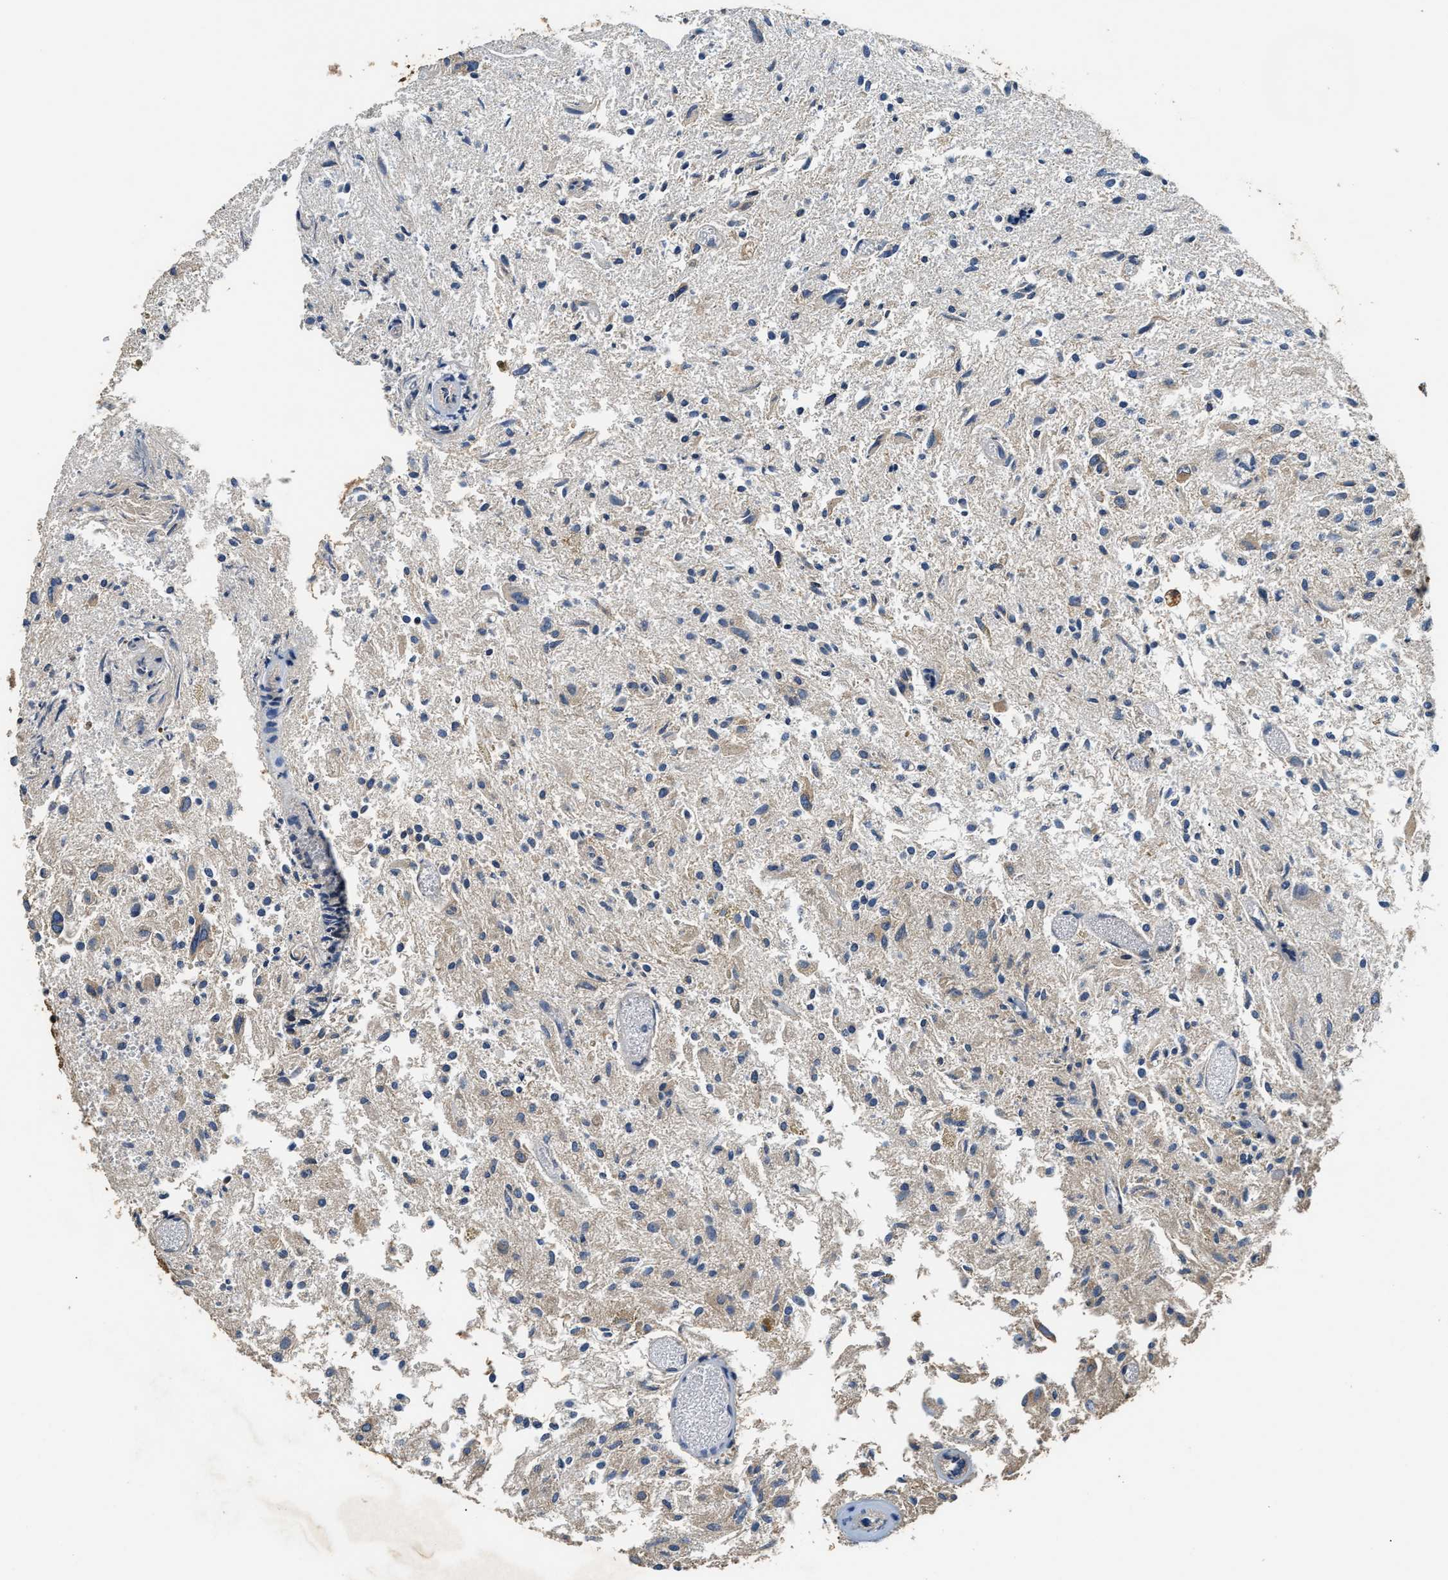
{"staining": {"intensity": "negative", "quantity": "none", "location": "none"}, "tissue": "glioma", "cell_type": "Tumor cells", "image_type": "cancer", "snomed": [{"axis": "morphology", "description": "Glioma, malignant, High grade"}, {"axis": "topography", "description": "Brain"}], "caption": "An image of human malignant glioma (high-grade) is negative for staining in tumor cells.", "gene": "DNAJC2", "patient": {"sex": "female", "age": 59}}